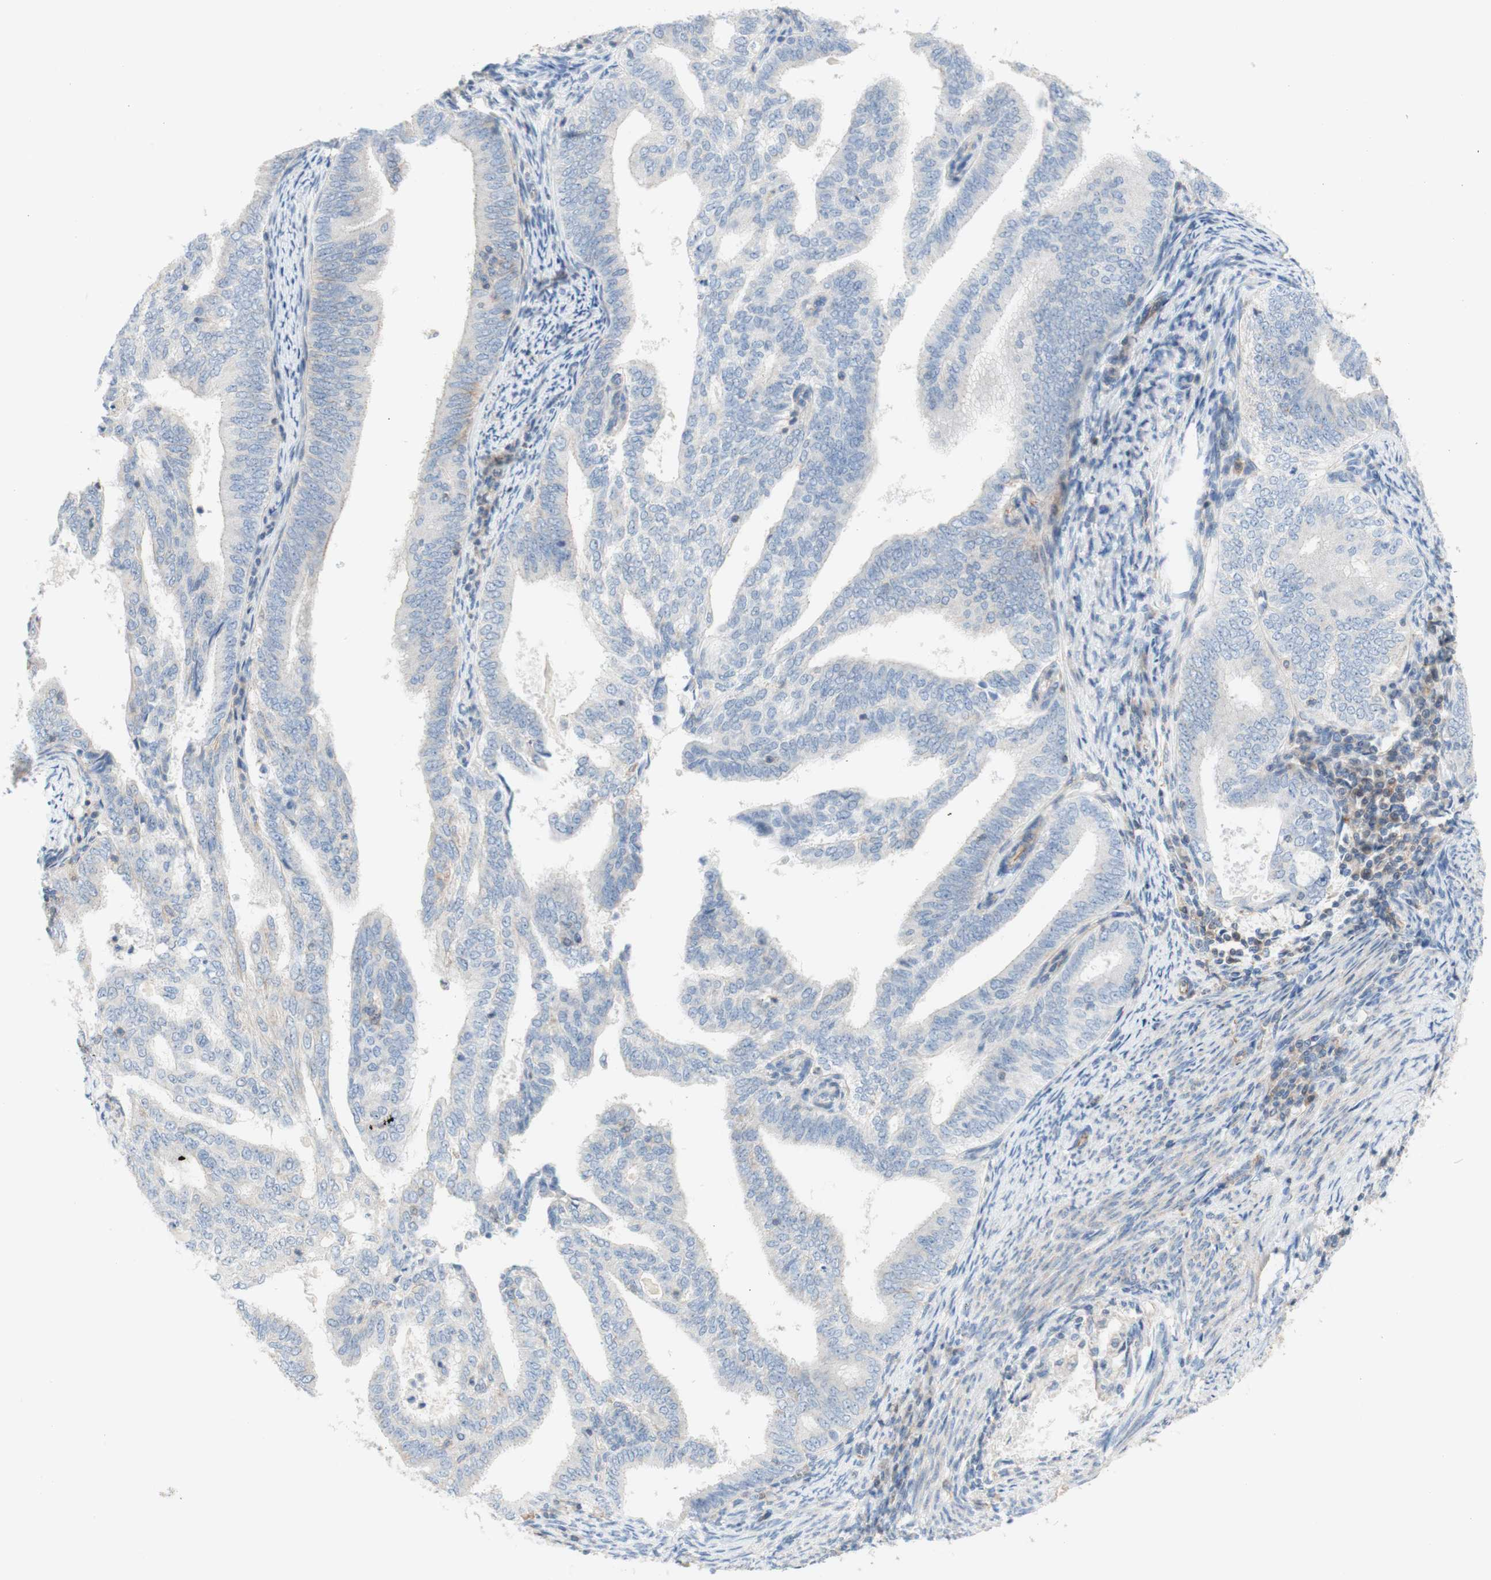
{"staining": {"intensity": "moderate", "quantity": "<25%", "location": "cytoplasmic/membranous"}, "tissue": "endometrial cancer", "cell_type": "Tumor cells", "image_type": "cancer", "snomed": [{"axis": "morphology", "description": "Adenocarcinoma, NOS"}, {"axis": "topography", "description": "Endometrium"}], "caption": "Immunohistochemistry (DAB) staining of human endometrial cancer (adenocarcinoma) reveals moderate cytoplasmic/membranous protein expression in about <25% of tumor cells.", "gene": "POU2AF1", "patient": {"sex": "female", "age": 58}}